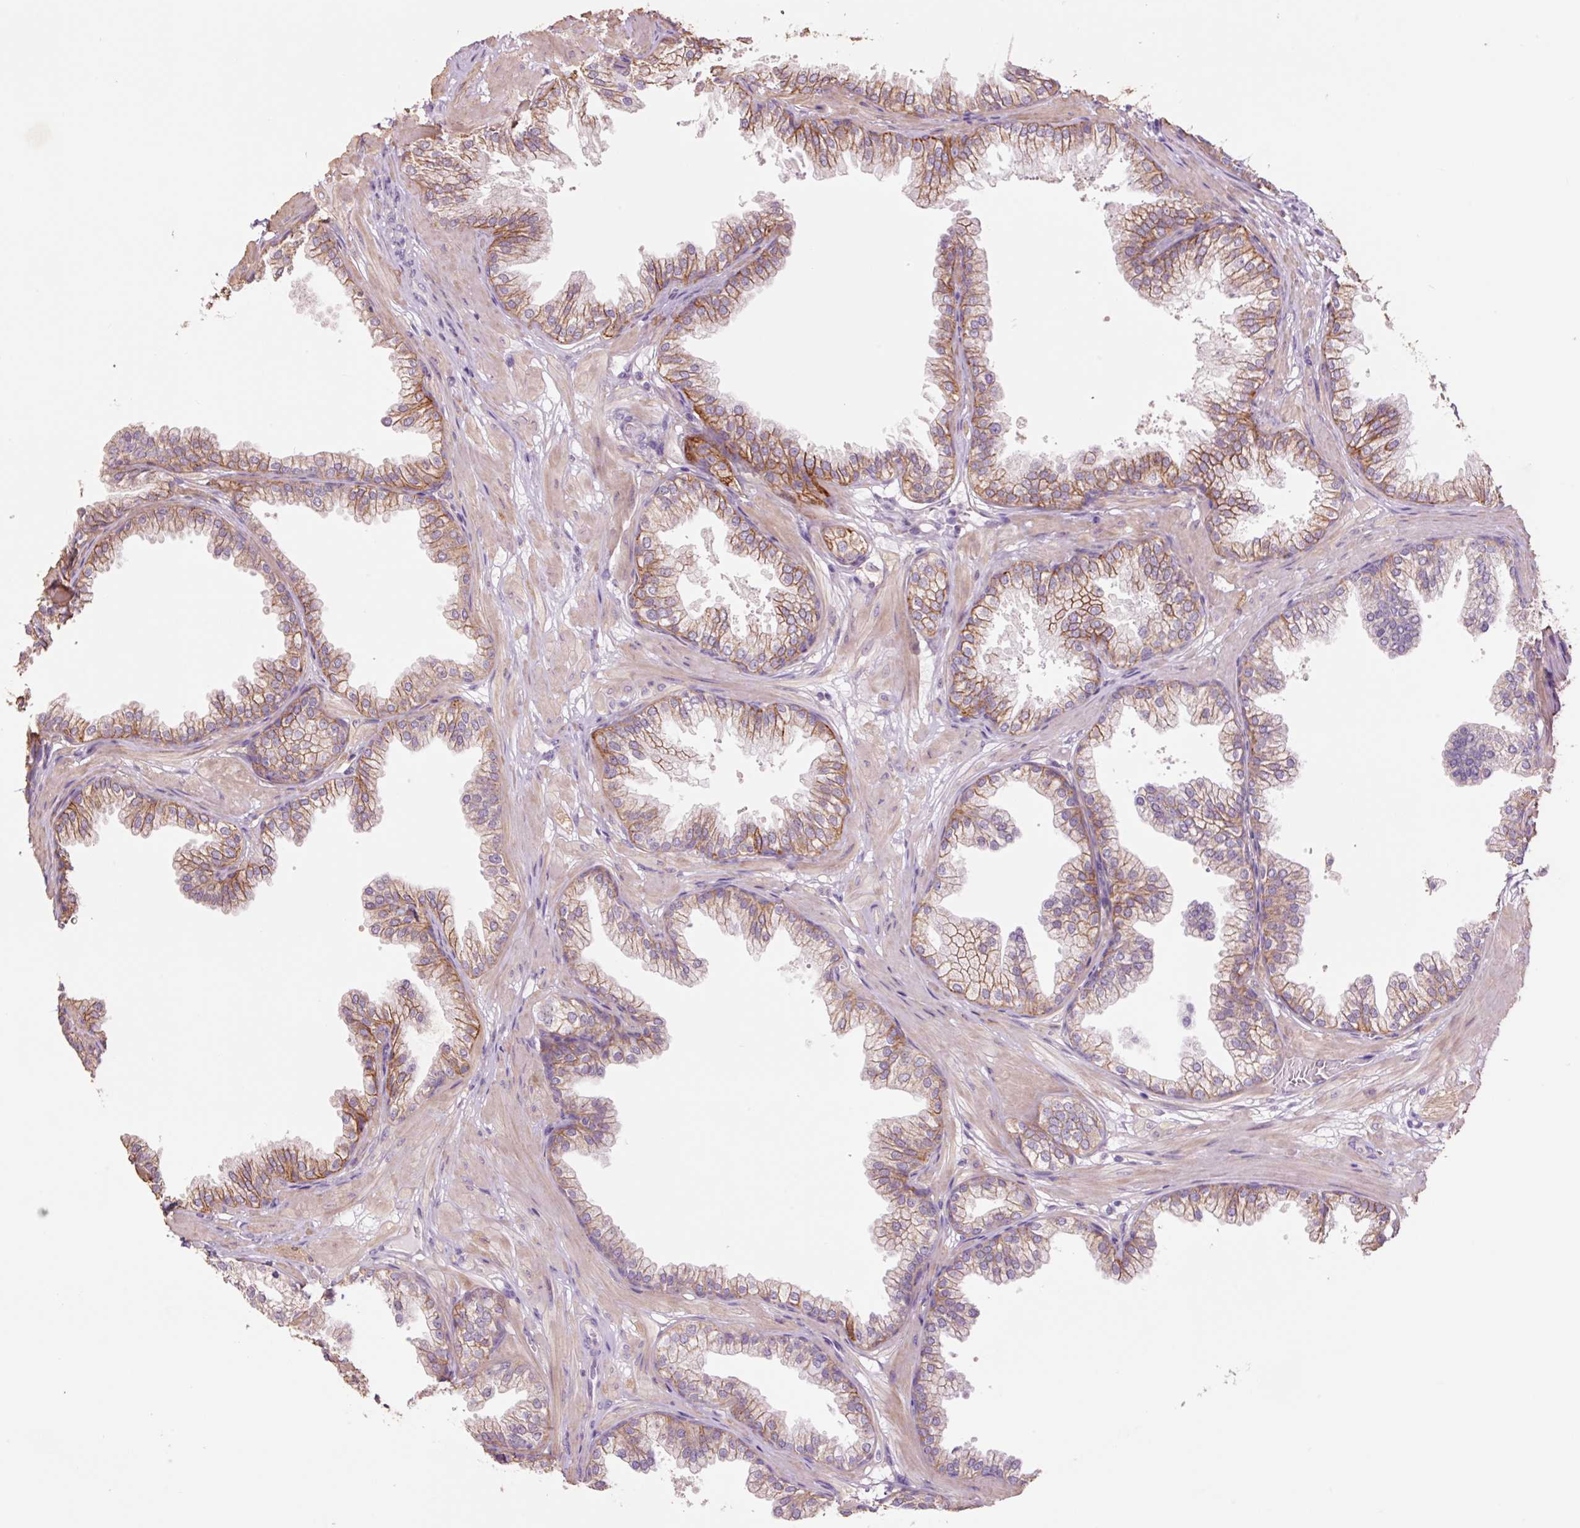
{"staining": {"intensity": "moderate", "quantity": ">75%", "location": "cytoplasmic/membranous"}, "tissue": "prostate", "cell_type": "Glandular cells", "image_type": "normal", "snomed": [{"axis": "morphology", "description": "Normal tissue, NOS"}, {"axis": "topography", "description": "Prostate"}], "caption": "Glandular cells display moderate cytoplasmic/membranous positivity in about >75% of cells in unremarkable prostate.", "gene": "SLC1A4", "patient": {"sex": "male", "age": 37}}